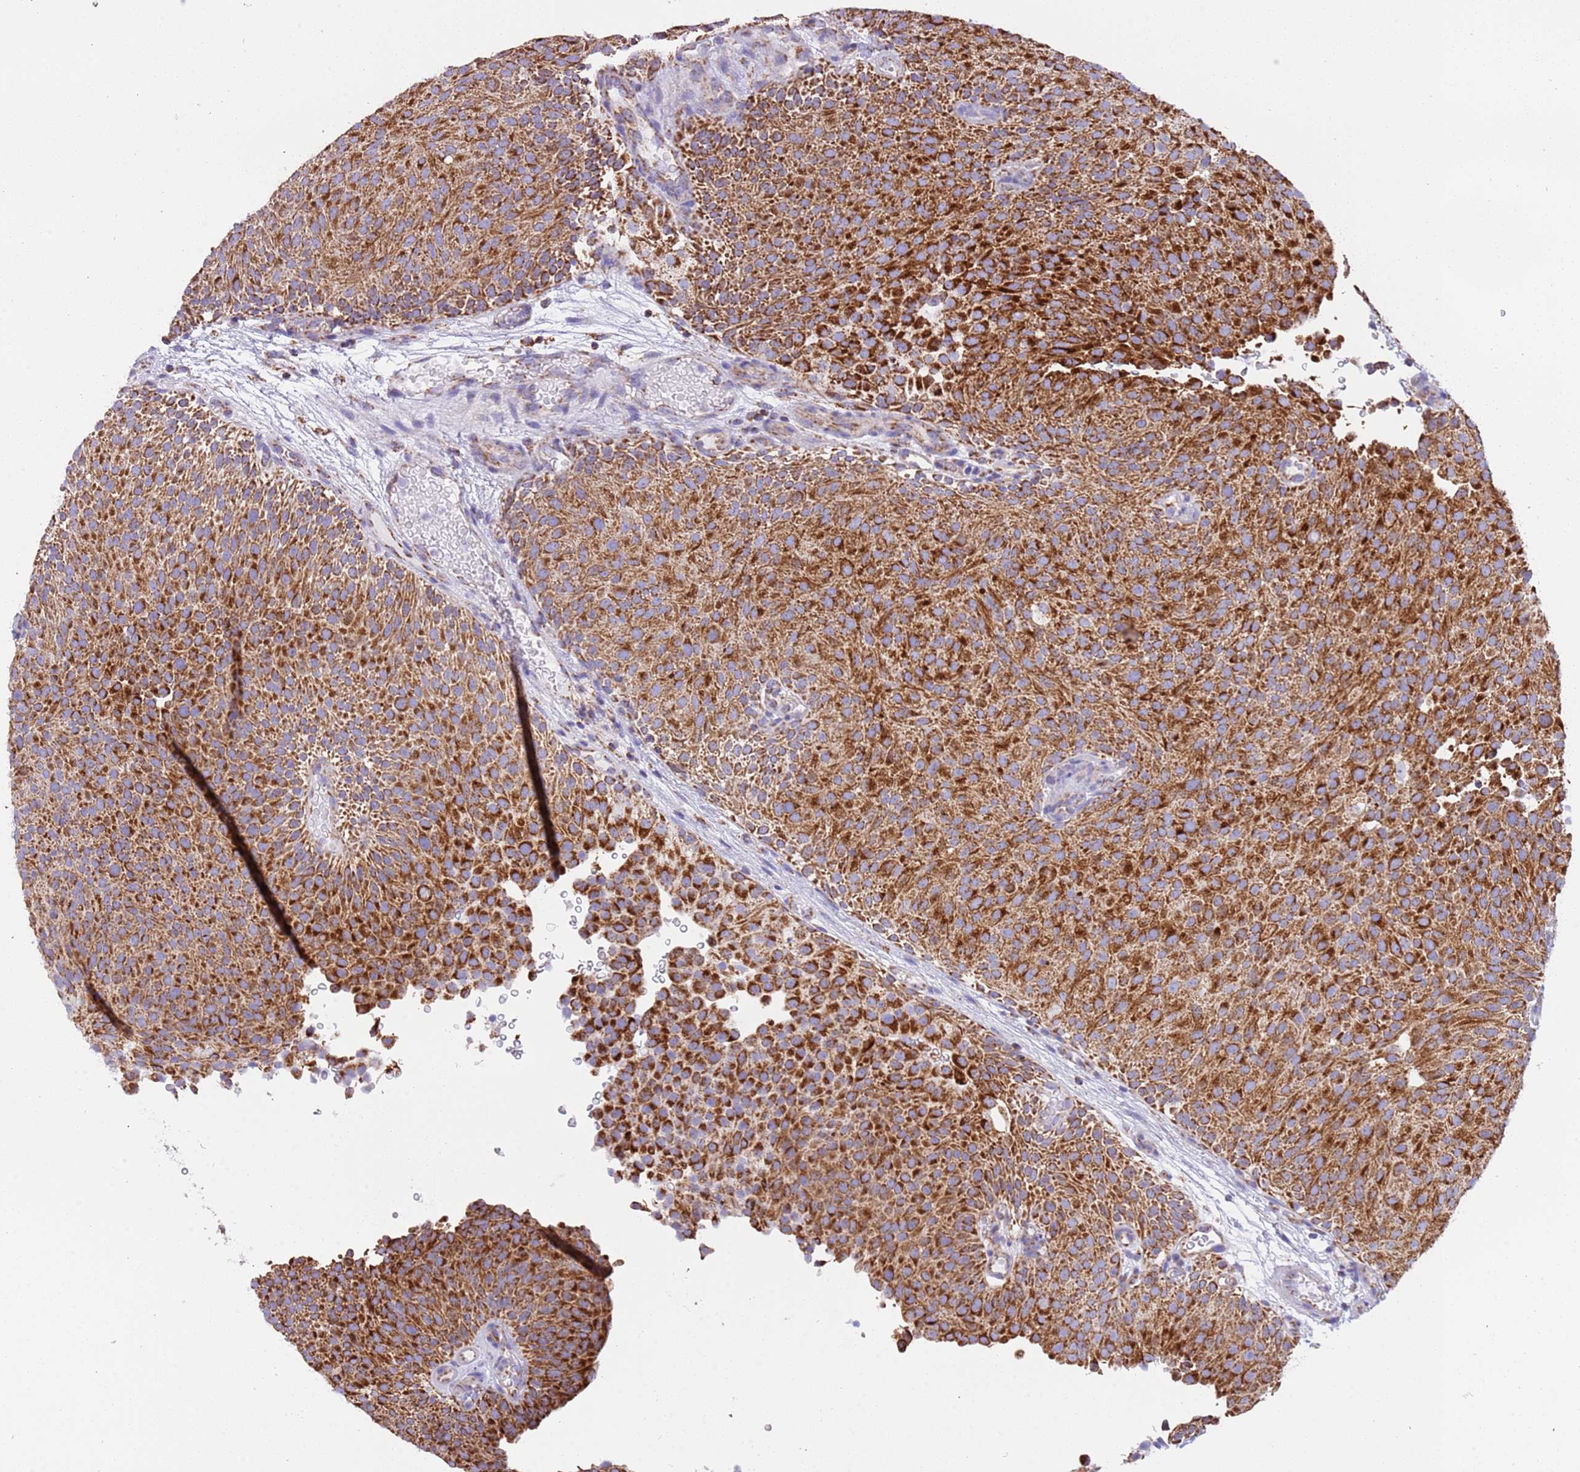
{"staining": {"intensity": "strong", "quantity": ">75%", "location": "cytoplasmic/membranous"}, "tissue": "urothelial cancer", "cell_type": "Tumor cells", "image_type": "cancer", "snomed": [{"axis": "morphology", "description": "Urothelial carcinoma, Low grade"}, {"axis": "topography", "description": "Urinary bladder"}], "caption": "Tumor cells display high levels of strong cytoplasmic/membranous staining in approximately >75% of cells in urothelial carcinoma (low-grade). The protein of interest is shown in brown color, while the nuclei are stained blue.", "gene": "SUCLG2", "patient": {"sex": "male", "age": 78}}